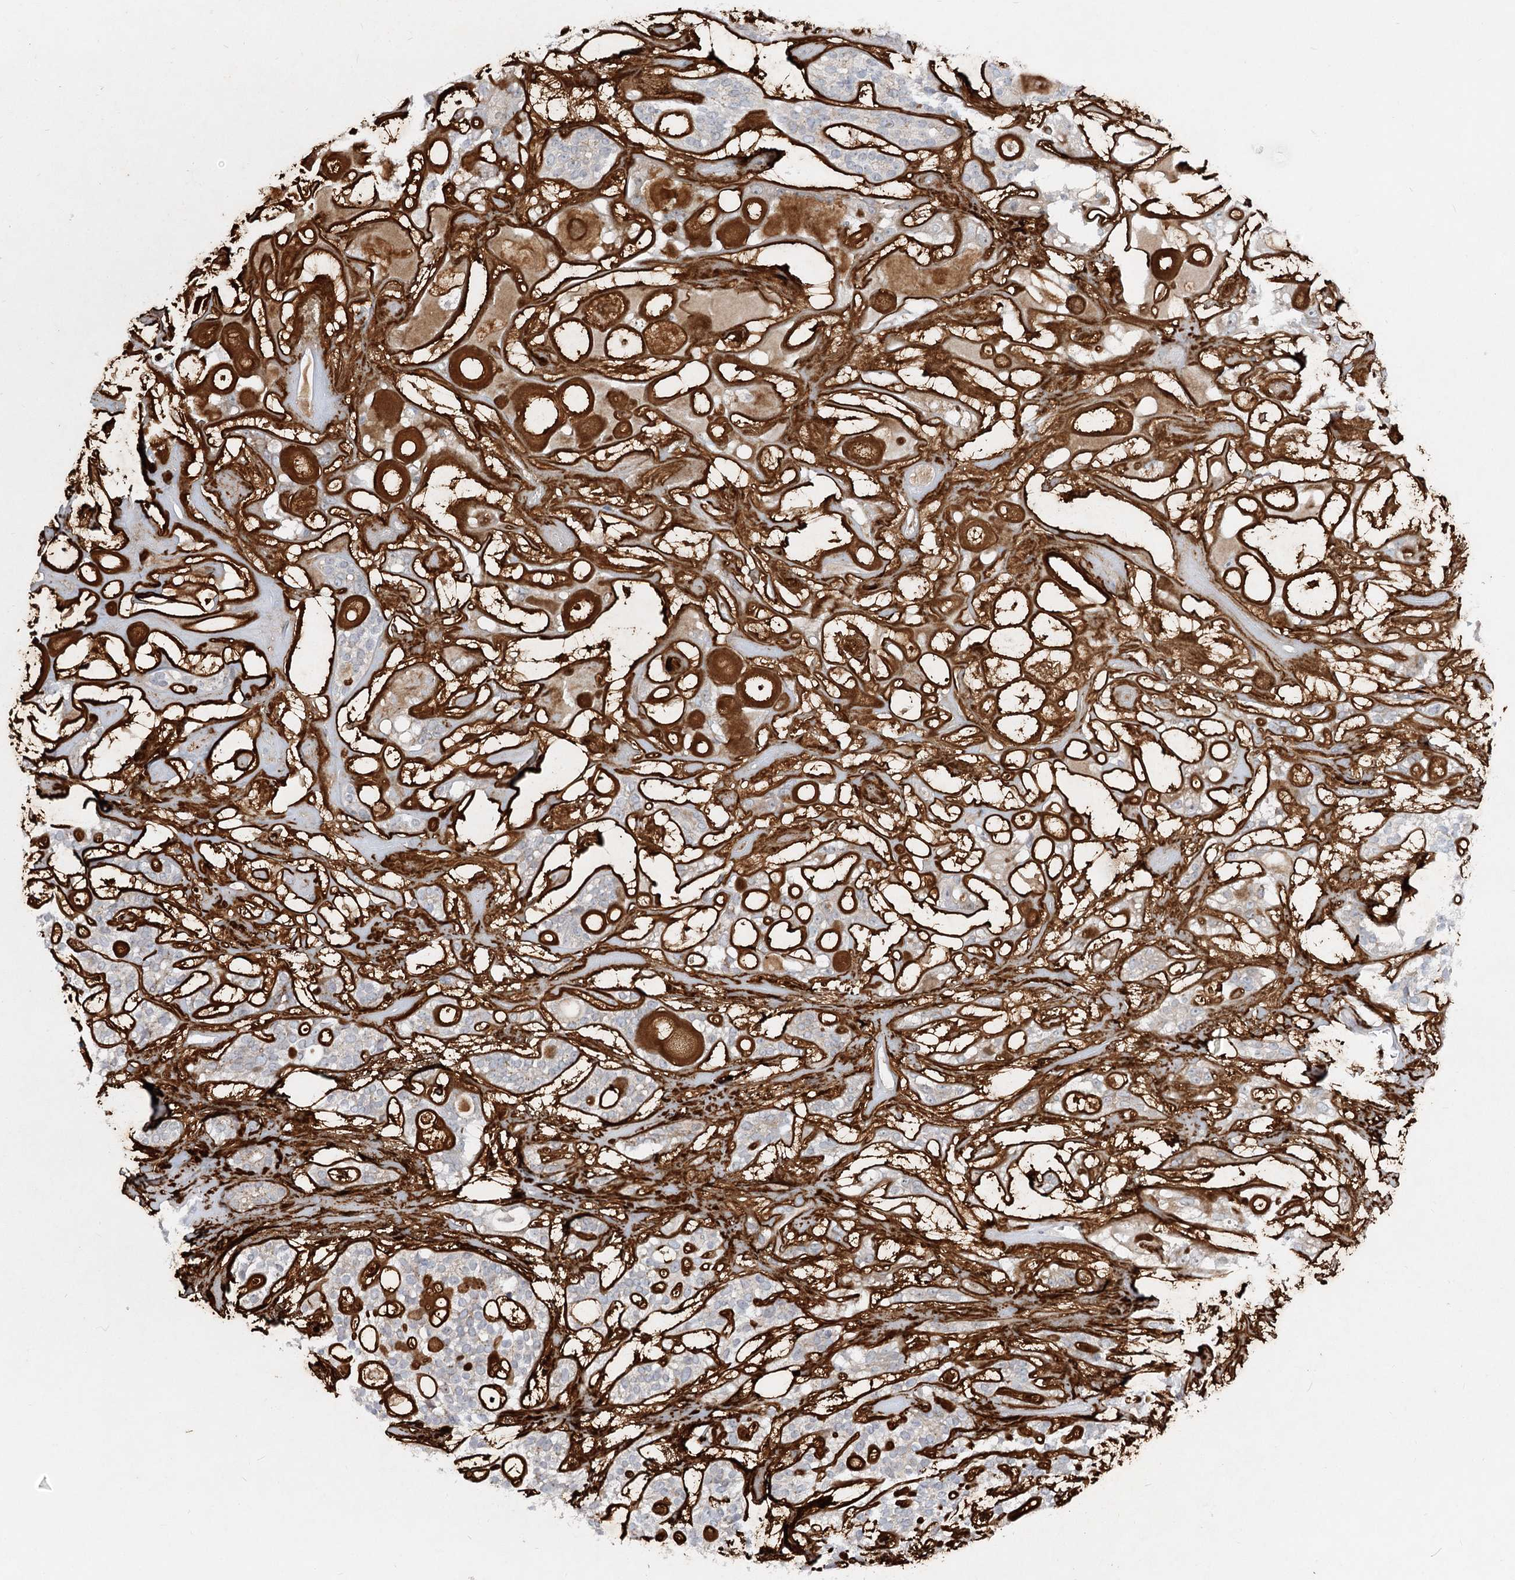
{"staining": {"intensity": "strong", "quantity": ">75%", "location": "cytoplasmic/membranous"}, "tissue": "head and neck cancer", "cell_type": "Tumor cells", "image_type": "cancer", "snomed": [{"axis": "morphology", "description": "Adenocarcinoma, NOS"}, {"axis": "topography", "description": "Head-Neck"}], "caption": "IHC histopathology image of human head and neck adenocarcinoma stained for a protein (brown), which demonstrates high levels of strong cytoplasmic/membranous staining in approximately >75% of tumor cells.", "gene": "FGF19", "patient": {"sex": "male", "age": 66}}